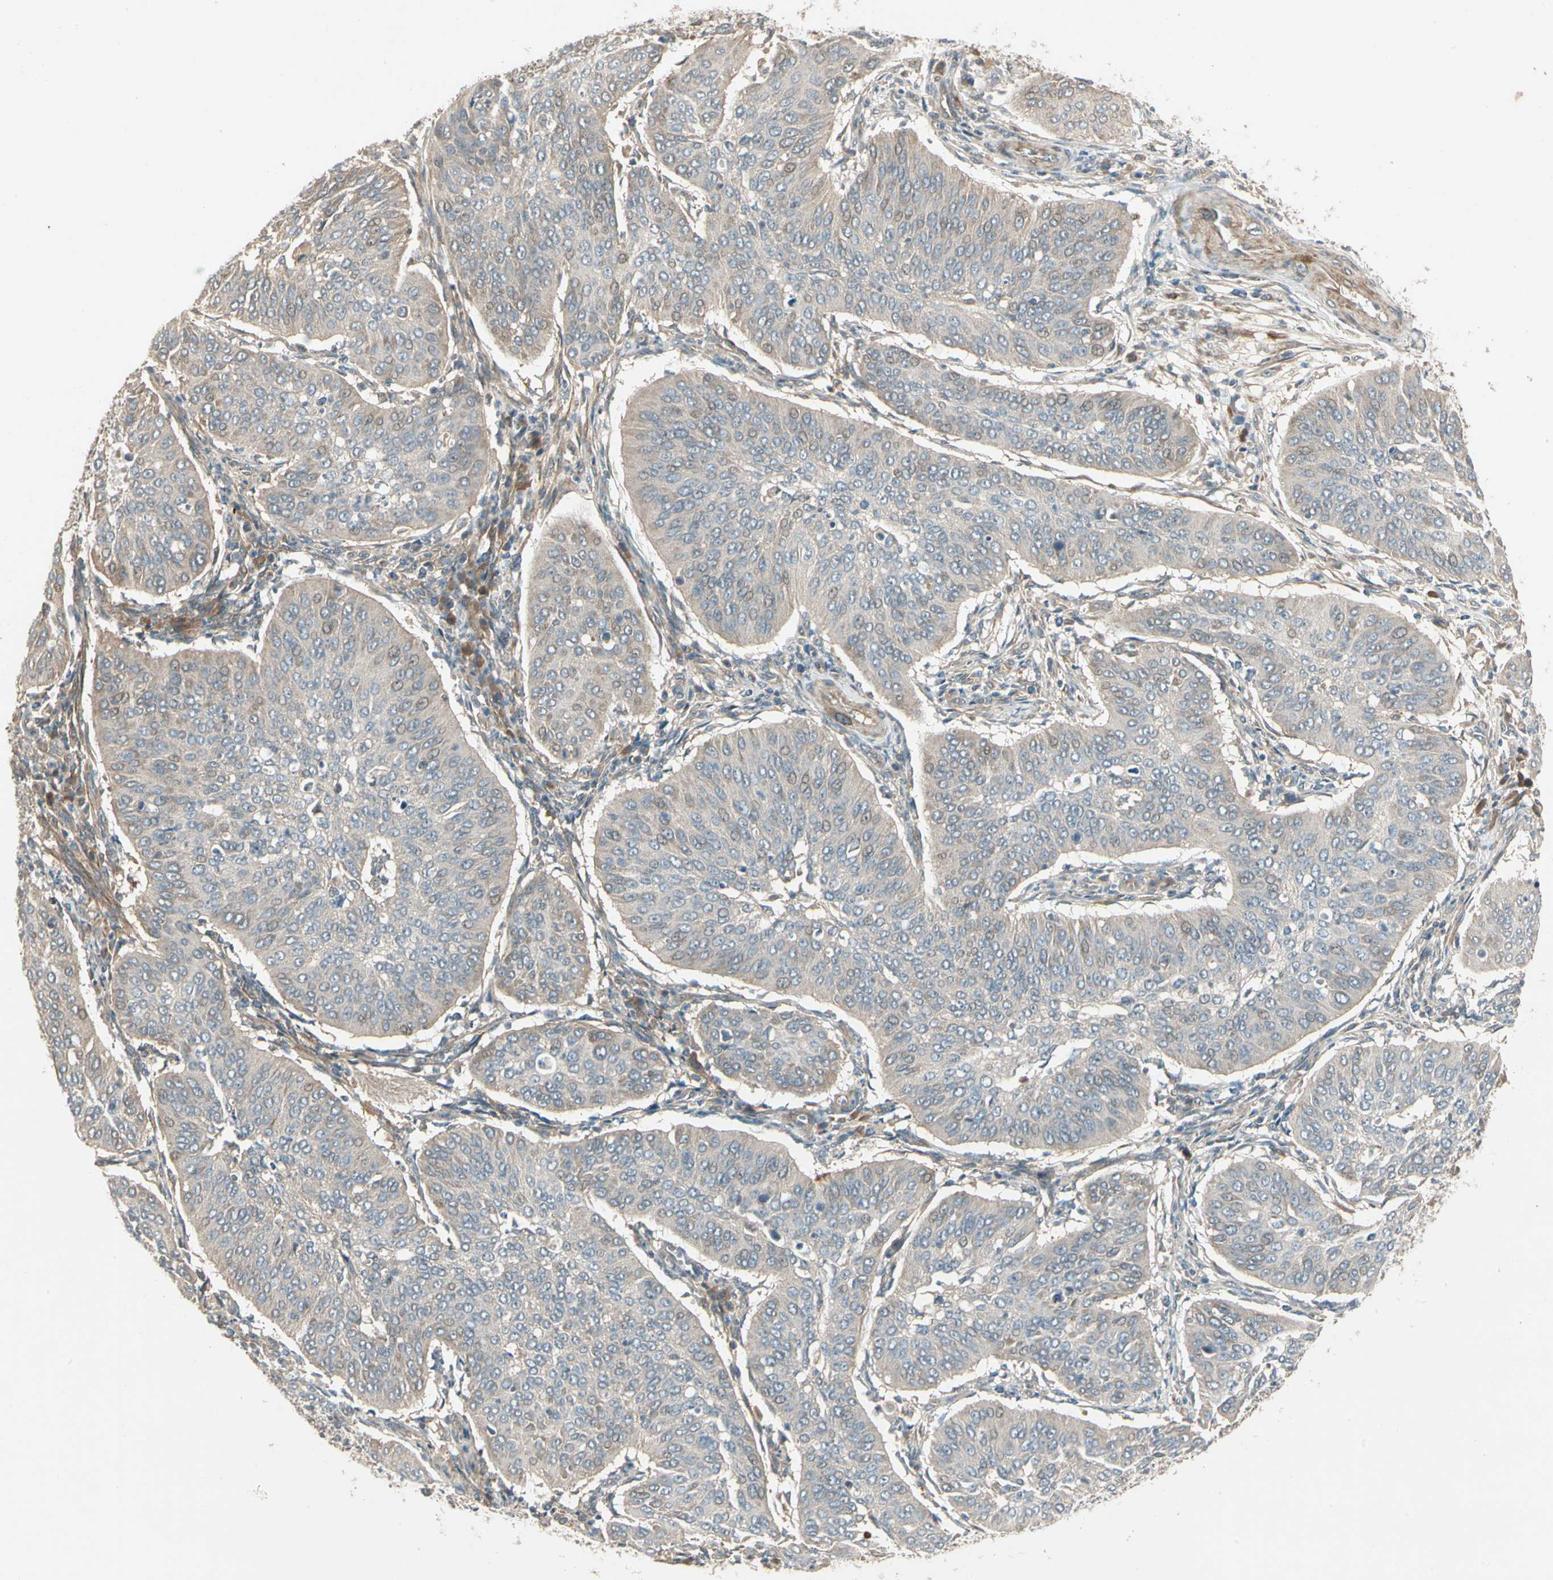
{"staining": {"intensity": "weak", "quantity": "<25%", "location": "cytoplasmic/membranous"}, "tissue": "cervical cancer", "cell_type": "Tumor cells", "image_type": "cancer", "snomed": [{"axis": "morphology", "description": "Normal tissue, NOS"}, {"axis": "morphology", "description": "Squamous cell carcinoma, NOS"}, {"axis": "topography", "description": "Cervix"}], "caption": "A histopathology image of squamous cell carcinoma (cervical) stained for a protein shows no brown staining in tumor cells.", "gene": "ACVR1", "patient": {"sex": "female", "age": 39}}